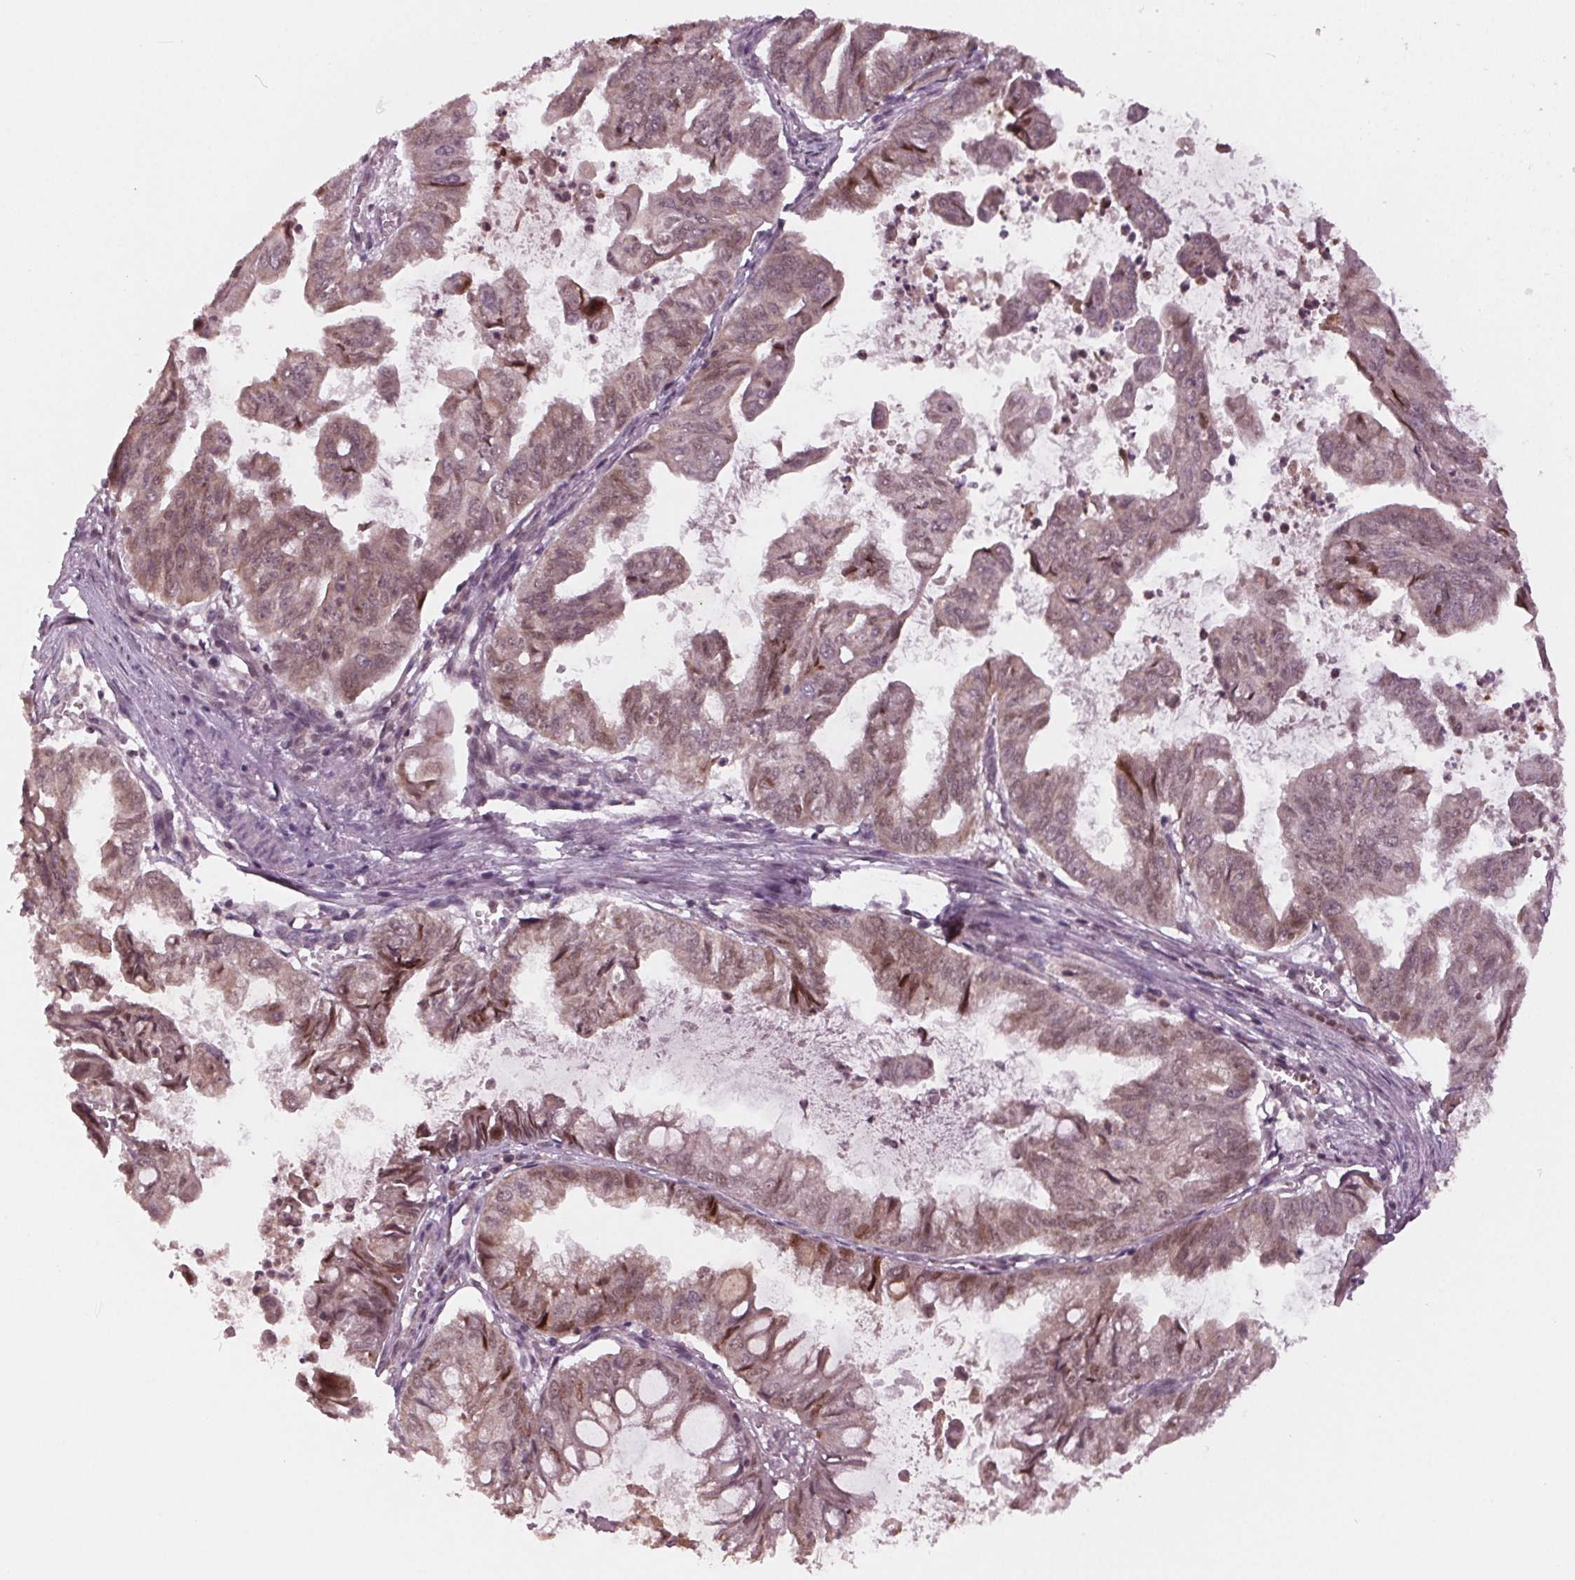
{"staining": {"intensity": "weak", "quantity": "25%-75%", "location": "cytoplasmic/membranous,nuclear"}, "tissue": "stomach cancer", "cell_type": "Tumor cells", "image_type": "cancer", "snomed": [{"axis": "morphology", "description": "Adenocarcinoma, NOS"}, {"axis": "topography", "description": "Stomach, upper"}], "caption": "Immunohistochemistry (IHC) micrograph of stomach cancer stained for a protein (brown), which displays low levels of weak cytoplasmic/membranous and nuclear expression in about 25%-75% of tumor cells.", "gene": "STAT3", "patient": {"sex": "male", "age": 80}}